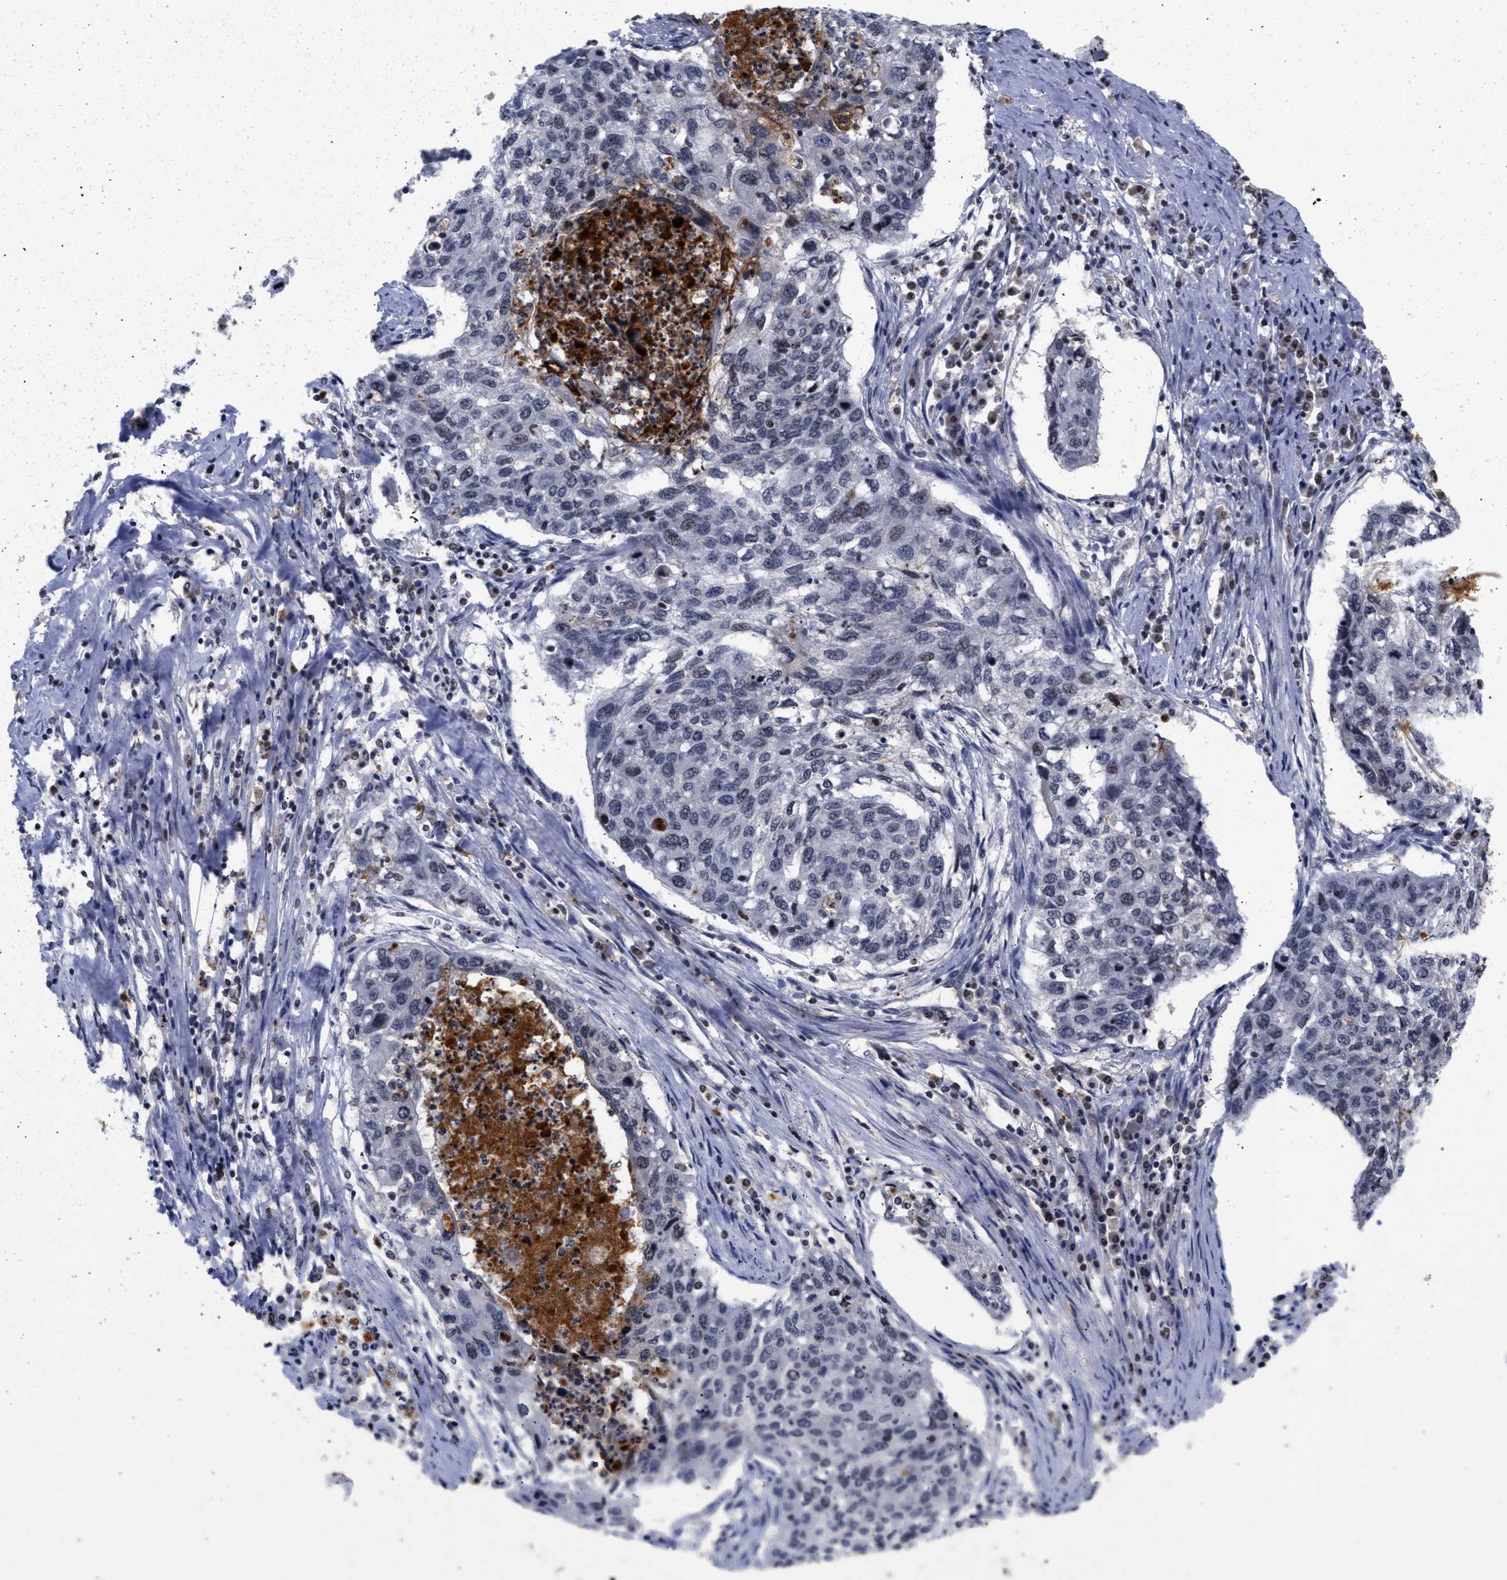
{"staining": {"intensity": "negative", "quantity": "none", "location": "none"}, "tissue": "lung cancer", "cell_type": "Tumor cells", "image_type": "cancer", "snomed": [{"axis": "morphology", "description": "Squamous cell carcinoma, NOS"}, {"axis": "topography", "description": "Lung"}], "caption": "An image of lung cancer (squamous cell carcinoma) stained for a protein reveals no brown staining in tumor cells. (DAB IHC with hematoxylin counter stain).", "gene": "ENSG00000142539", "patient": {"sex": "female", "age": 63}}